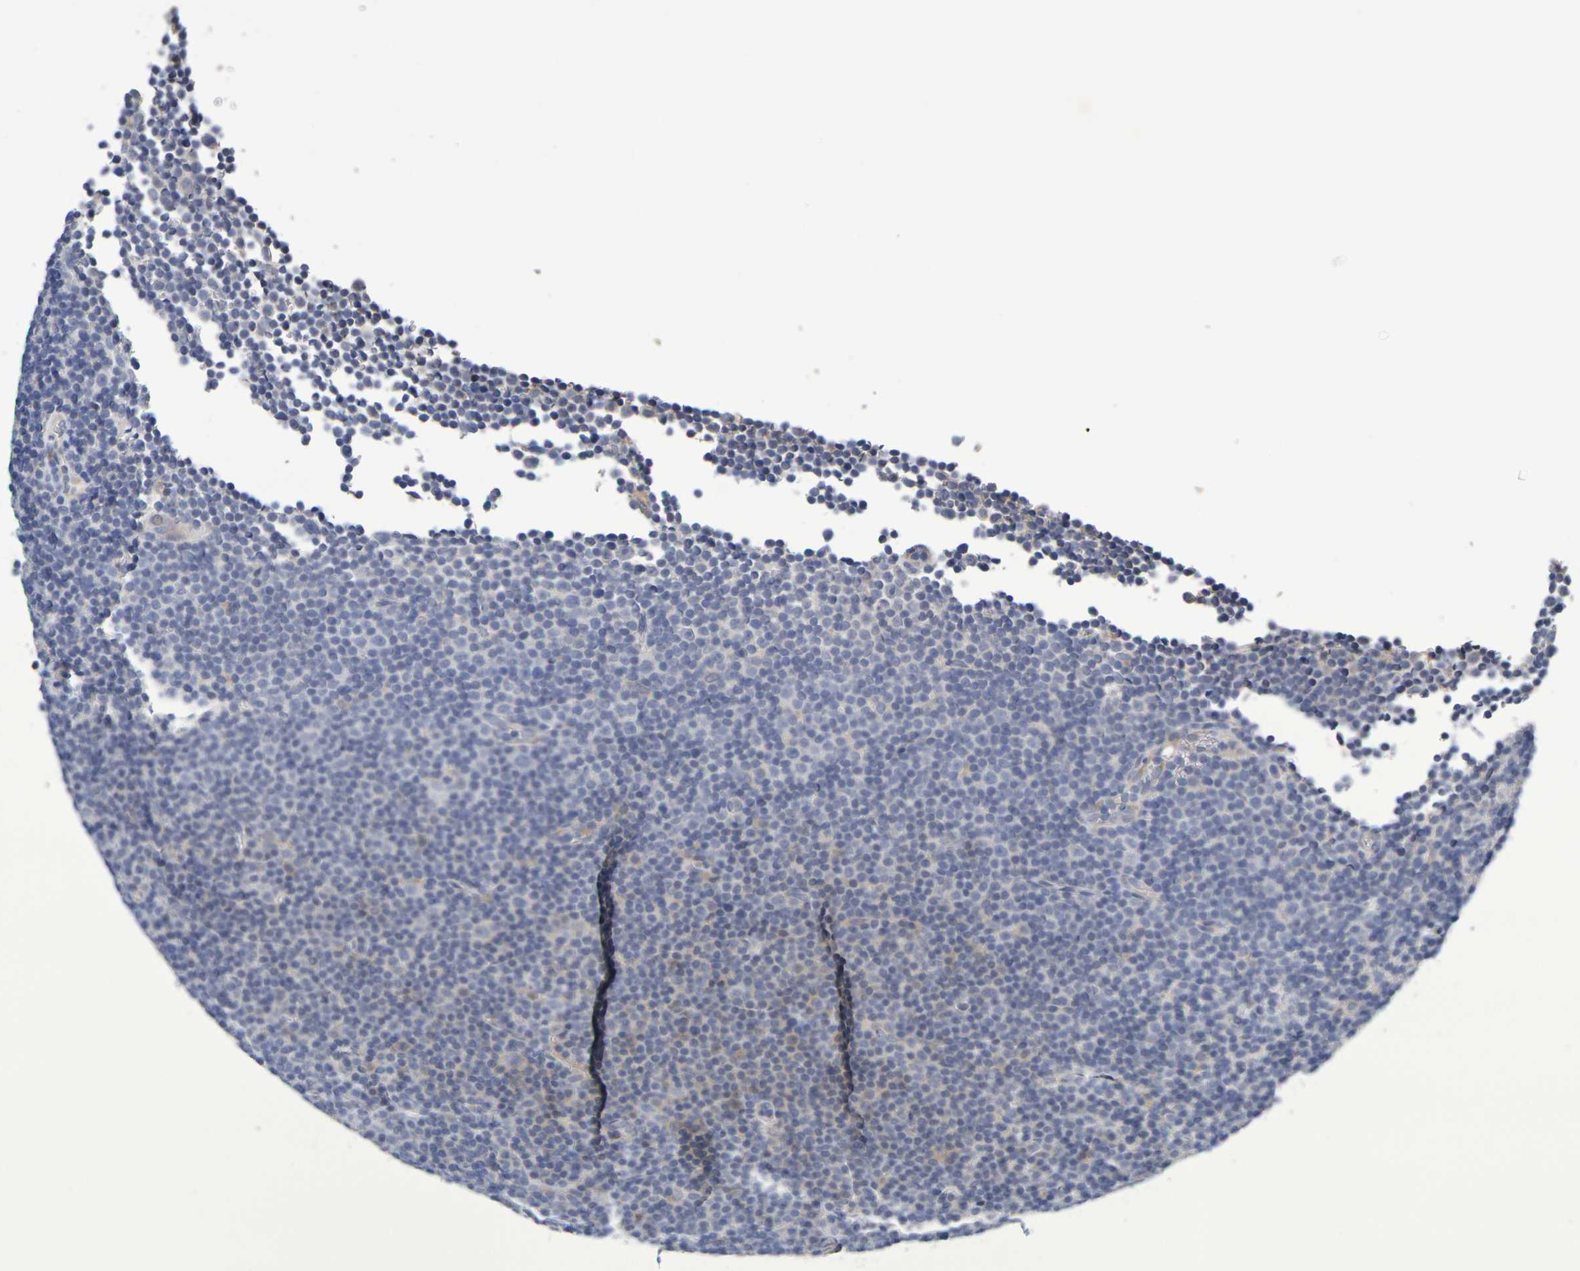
{"staining": {"intensity": "negative", "quantity": "none", "location": "none"}, "tissue": "lymphoma", "cell_type": "Tumor cells", "image_type": "cancer", "snomed": [{"axis": "morphology", "description": "Malignant lymphoma, non-Hodgkin's type, Low grade"}, {"axis": "topography", "description": "Lymph node"}], "caption": "DAB immunohistochemical staining of human malignant lymphoma, non-Hodgkin's type (low-grade) shows no significant positivity in tumor cells. The staining is performed using DAB (3,3'-diaminobenzidine) brown chromogen with nuclei counter-stained in using hematoxylin.", "gene": "SDC4", "patient": {"sex": "female", "age": 67}}